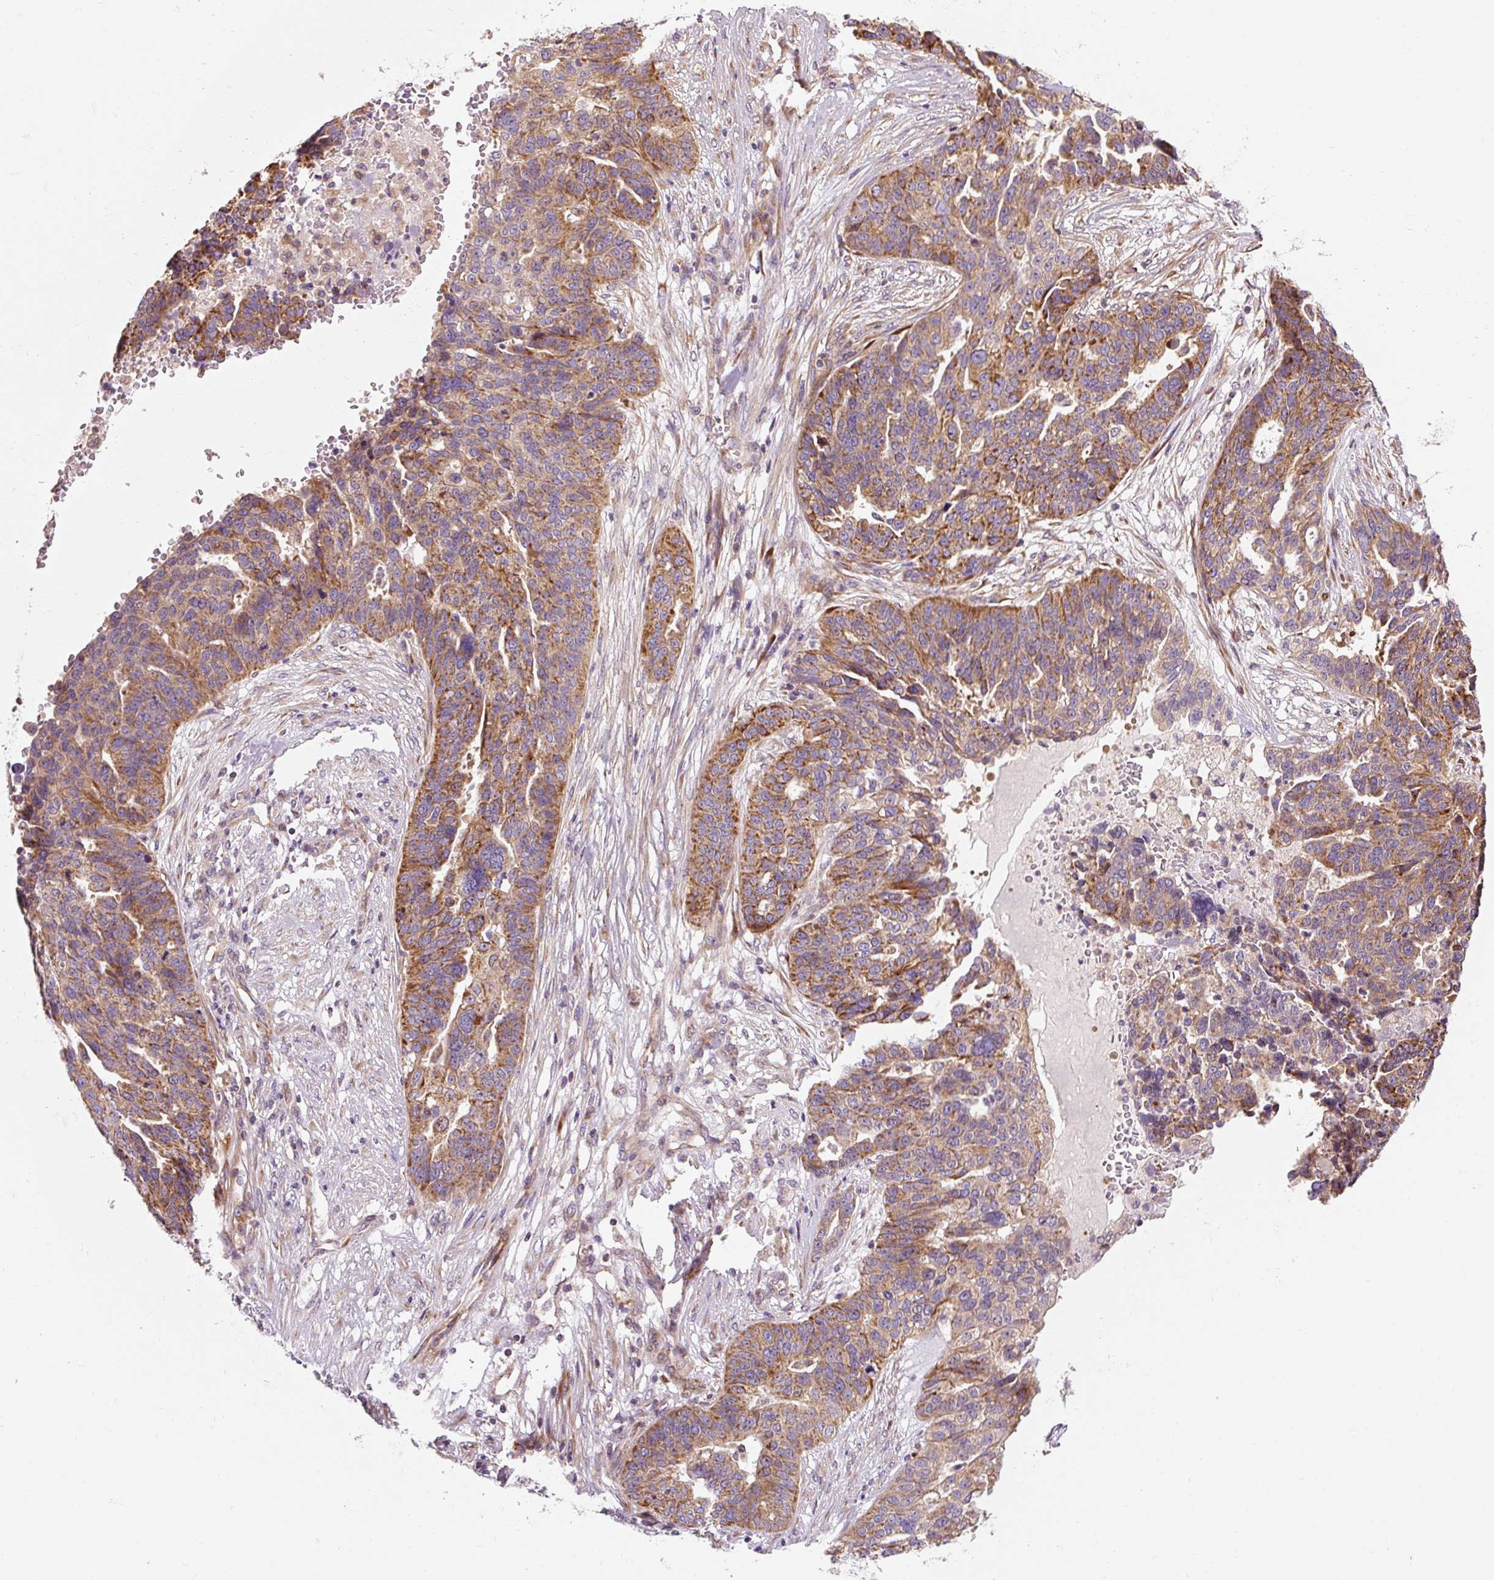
{"staining": {"intensity": "moderate", "quantity": ">75%", "location": "cytoplasmic/membranous"}, "tissue": "ovarian cancer", "cell_type": "Tumor cells", "image_type": "cancer", "snomed": [{"axis": "morphology", "description": "Cystadenocarcinoma, serous, NOS"}, {"axis": "topography", "description": "Ovary"}], "caption": "High-power microscopy captured an IHC micrograph of ovarian serous cystadenocarcinoma, revealing moderate cytoplasmic/membranous expression in about >75% of tumor cells. Nuclei are stained in blue.", "gene": "PRSS48", "patient": {"sex": "female", "age": 59}}